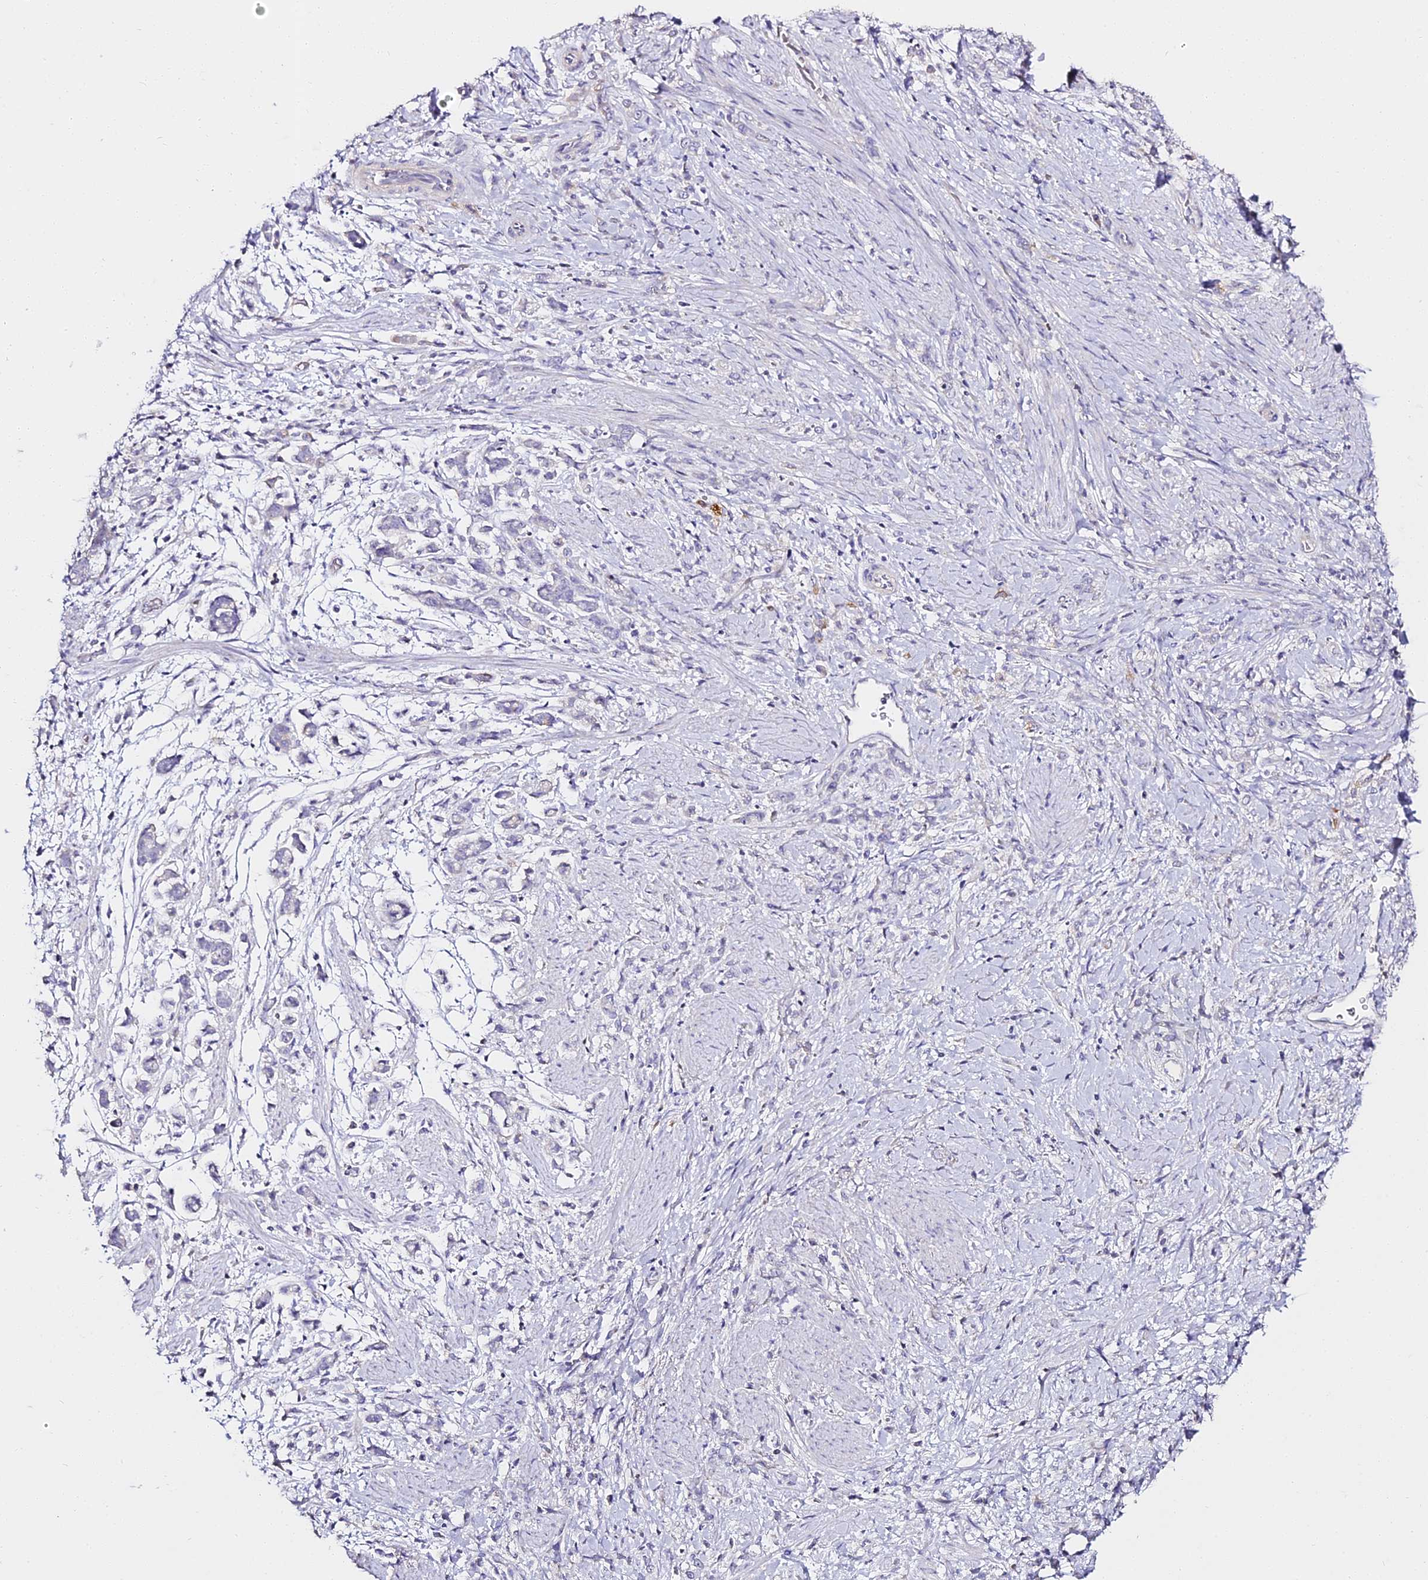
{"staining": {"intensity": "negative", "quantity": "none", "location": "none"}, "tissue": "stomach cancer", "cell_type": "Tumor cells", "image_type": "cancer", "snomed": [{"axis": "morphology", "description": "Adenocarcinoma, NOS"}, {"axis": "topography", "description": "Stomach"}], "caption": "This is an immunohistochemistry (IHC) micrograph of stomach cancer. There is no expression in tumor cells.", "gene": "ALPG", "patient": {"sex": "female", "age": 60}}